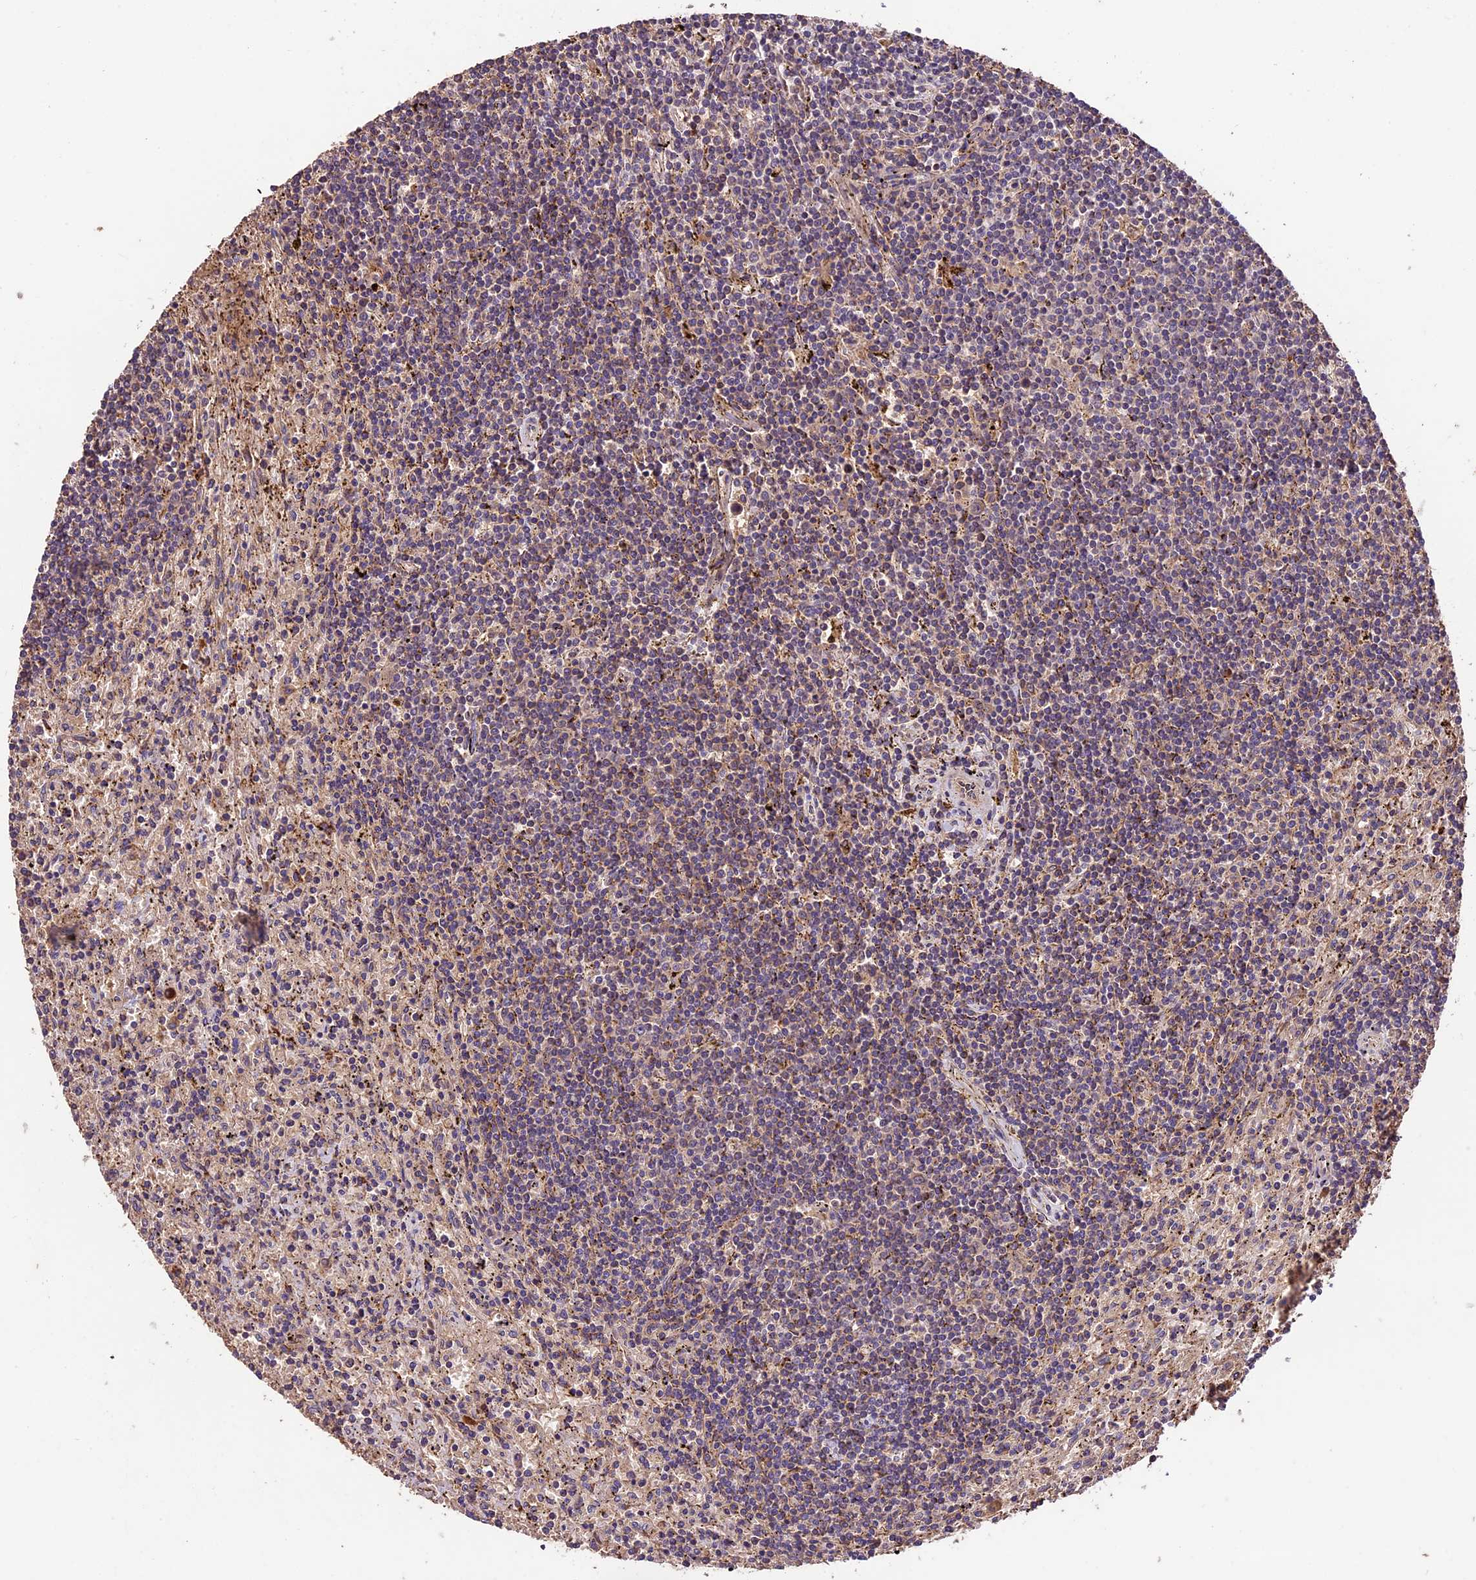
{"staining": {"intensity": "weak", "quantity": "25%-75%", "location": "cytoplasmic/membranous"}, "tissue": "lymphoma", "cell_type": "Tumor cells", "image_type": "cancer", "snomed": [{"axis": "morphology", "description": "Malignant lymphoma, non-Hodgkin's type, Low grade"}, {"axis": "topography", "description": "Spleen"}], "caption": "Immunohistochemistry (IHC) histopathology image of neoplastic tissue: lymphoma stained using immunohistochemistry (IHC) demonstrates low levels of weak protein expression localized specifically in the cytoplasmic/membranous of tumor cells, appearing as a cytoplasmic/membranous brown color.", "gene": "CRLF1", "patient": {"sex": "male", "age": 76}}